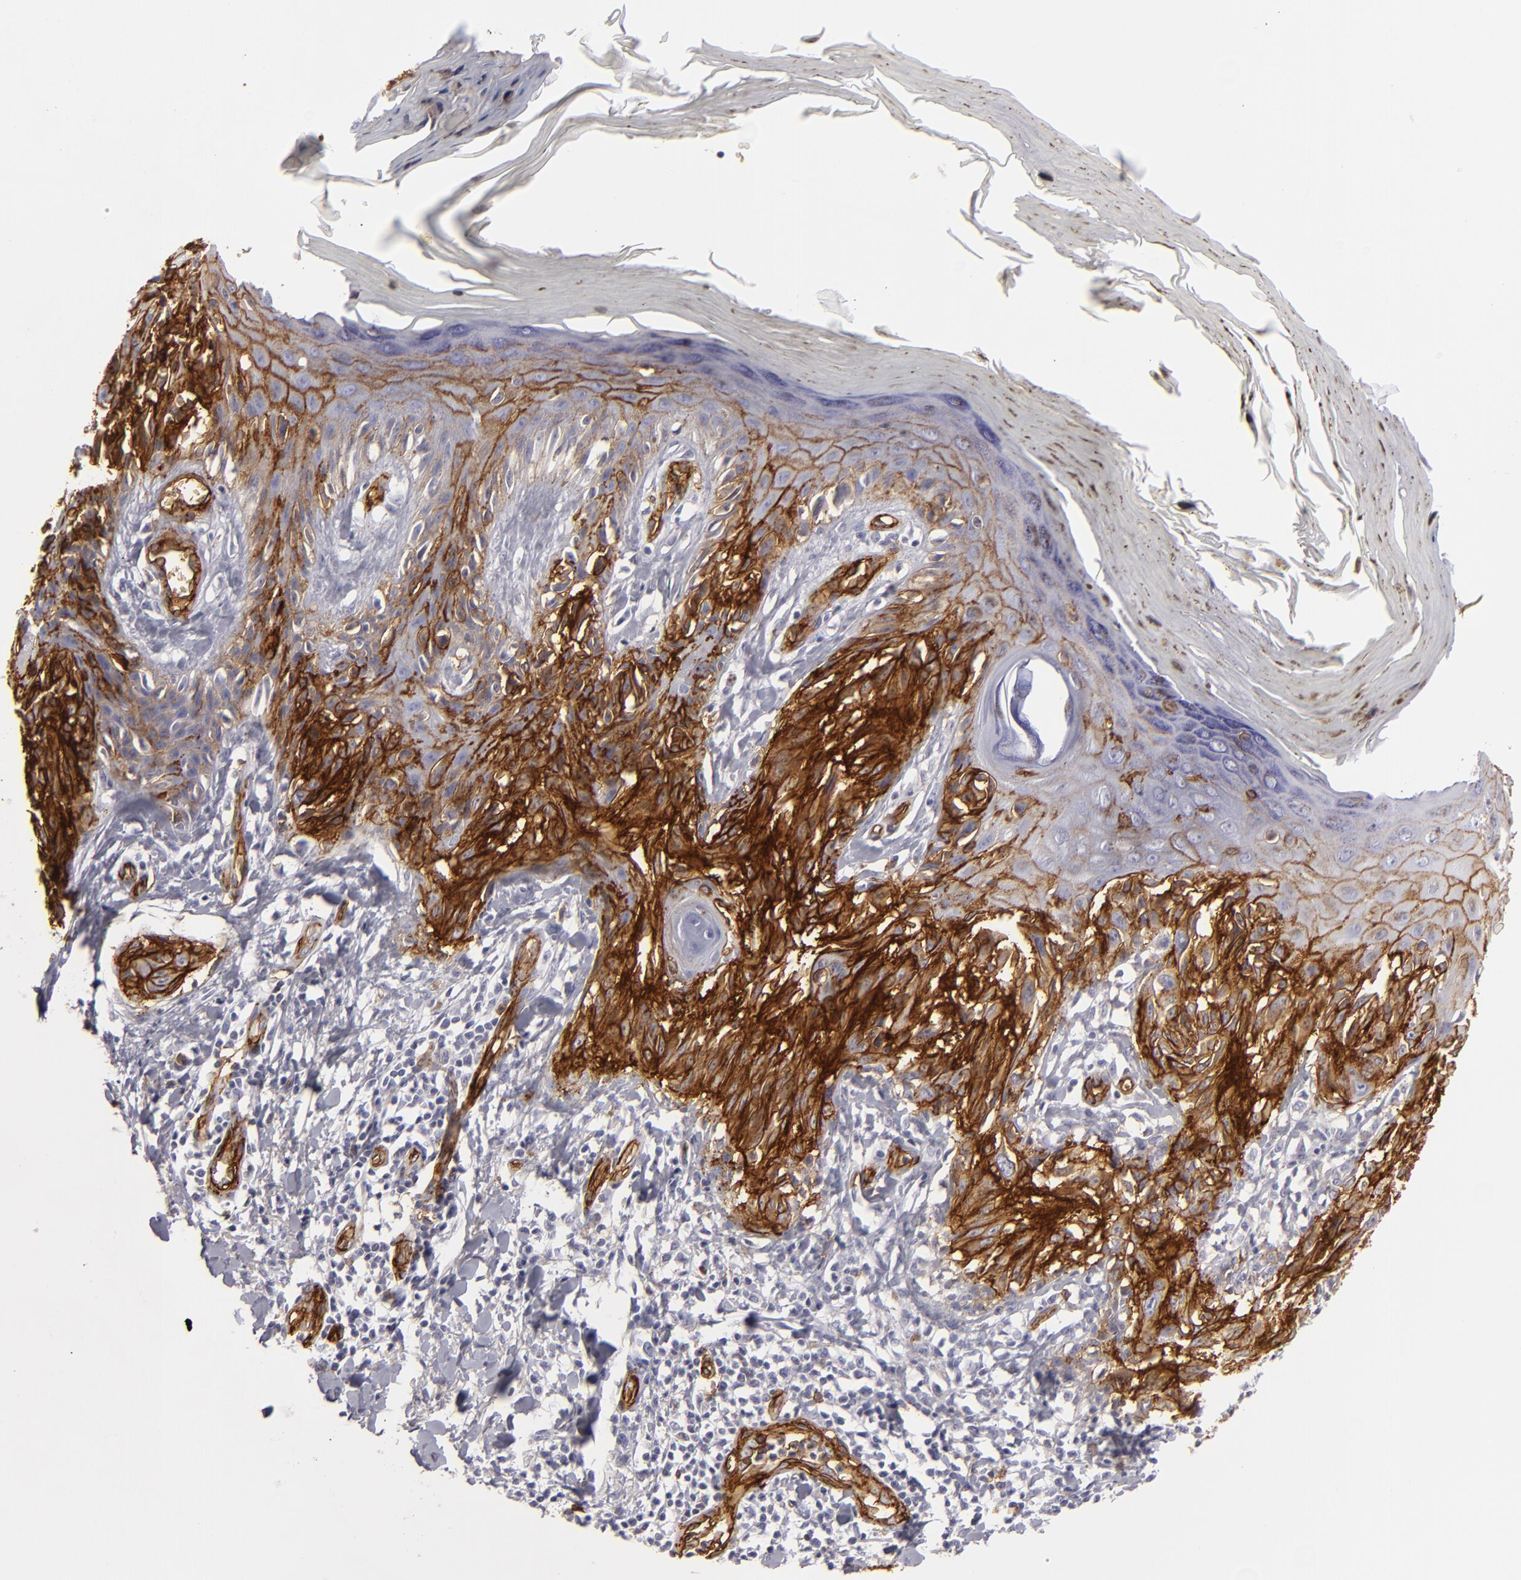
{"staining": {"intensity": "strong", "quantity": ">75%", "location": "cytoplasmic/membranous"}, "tissue": "melanoma", "cell_type": "Tumor cells", "image_type": "cancer", "snomed": [{"axis": "morphology", "description": "Malignant melanoma, NOS"}, {"axis": "topography", "description": "Skin"}], "caption": "A brown stain highlights strong cytoplasmic/membranous positivity of a protein in human melanoma tumor cells.", "gene": "MCAM", "patient": {"sex": "female", "age": 77}}